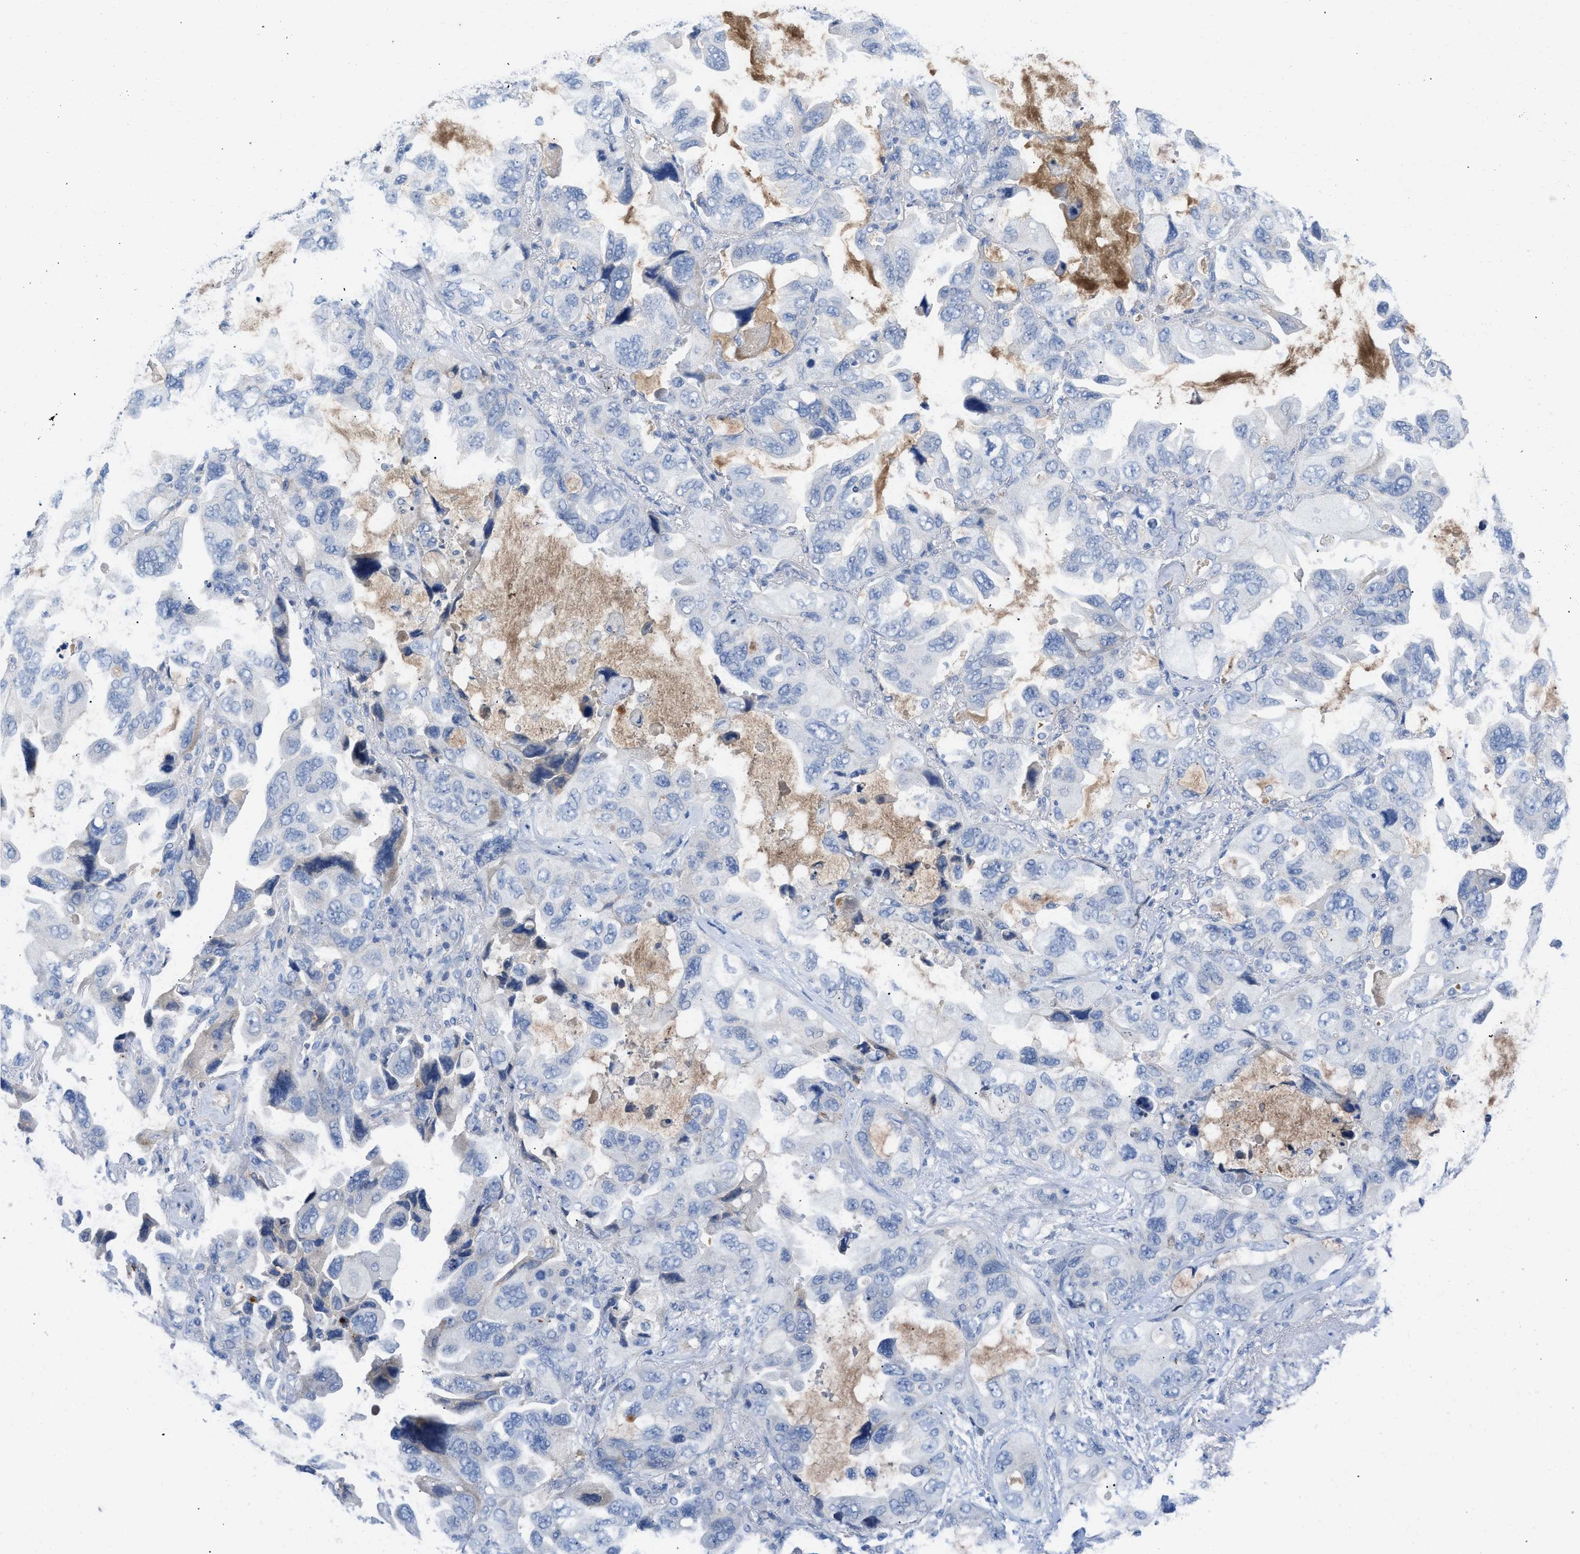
{"staining": {"intensity": "negative", "quantity": "none", "location": "none"}, "tissue": "lung cancer", "cell_type": "Tumor cells", "image_type": "cancer", "snomed": [{"axis": "morphology", "description": "Squamous cell carcinoma, NOS"}, {"axis": "topography", "description": "Lung"}], "caption": "High power microscopy image of an immunohistochemistry photomicrograph of squamous cell carcinoma (lung), revealing no significant positivity in tumor cells.", "gene": "HPX", "patient": {"sex": "female", "age": 73}}